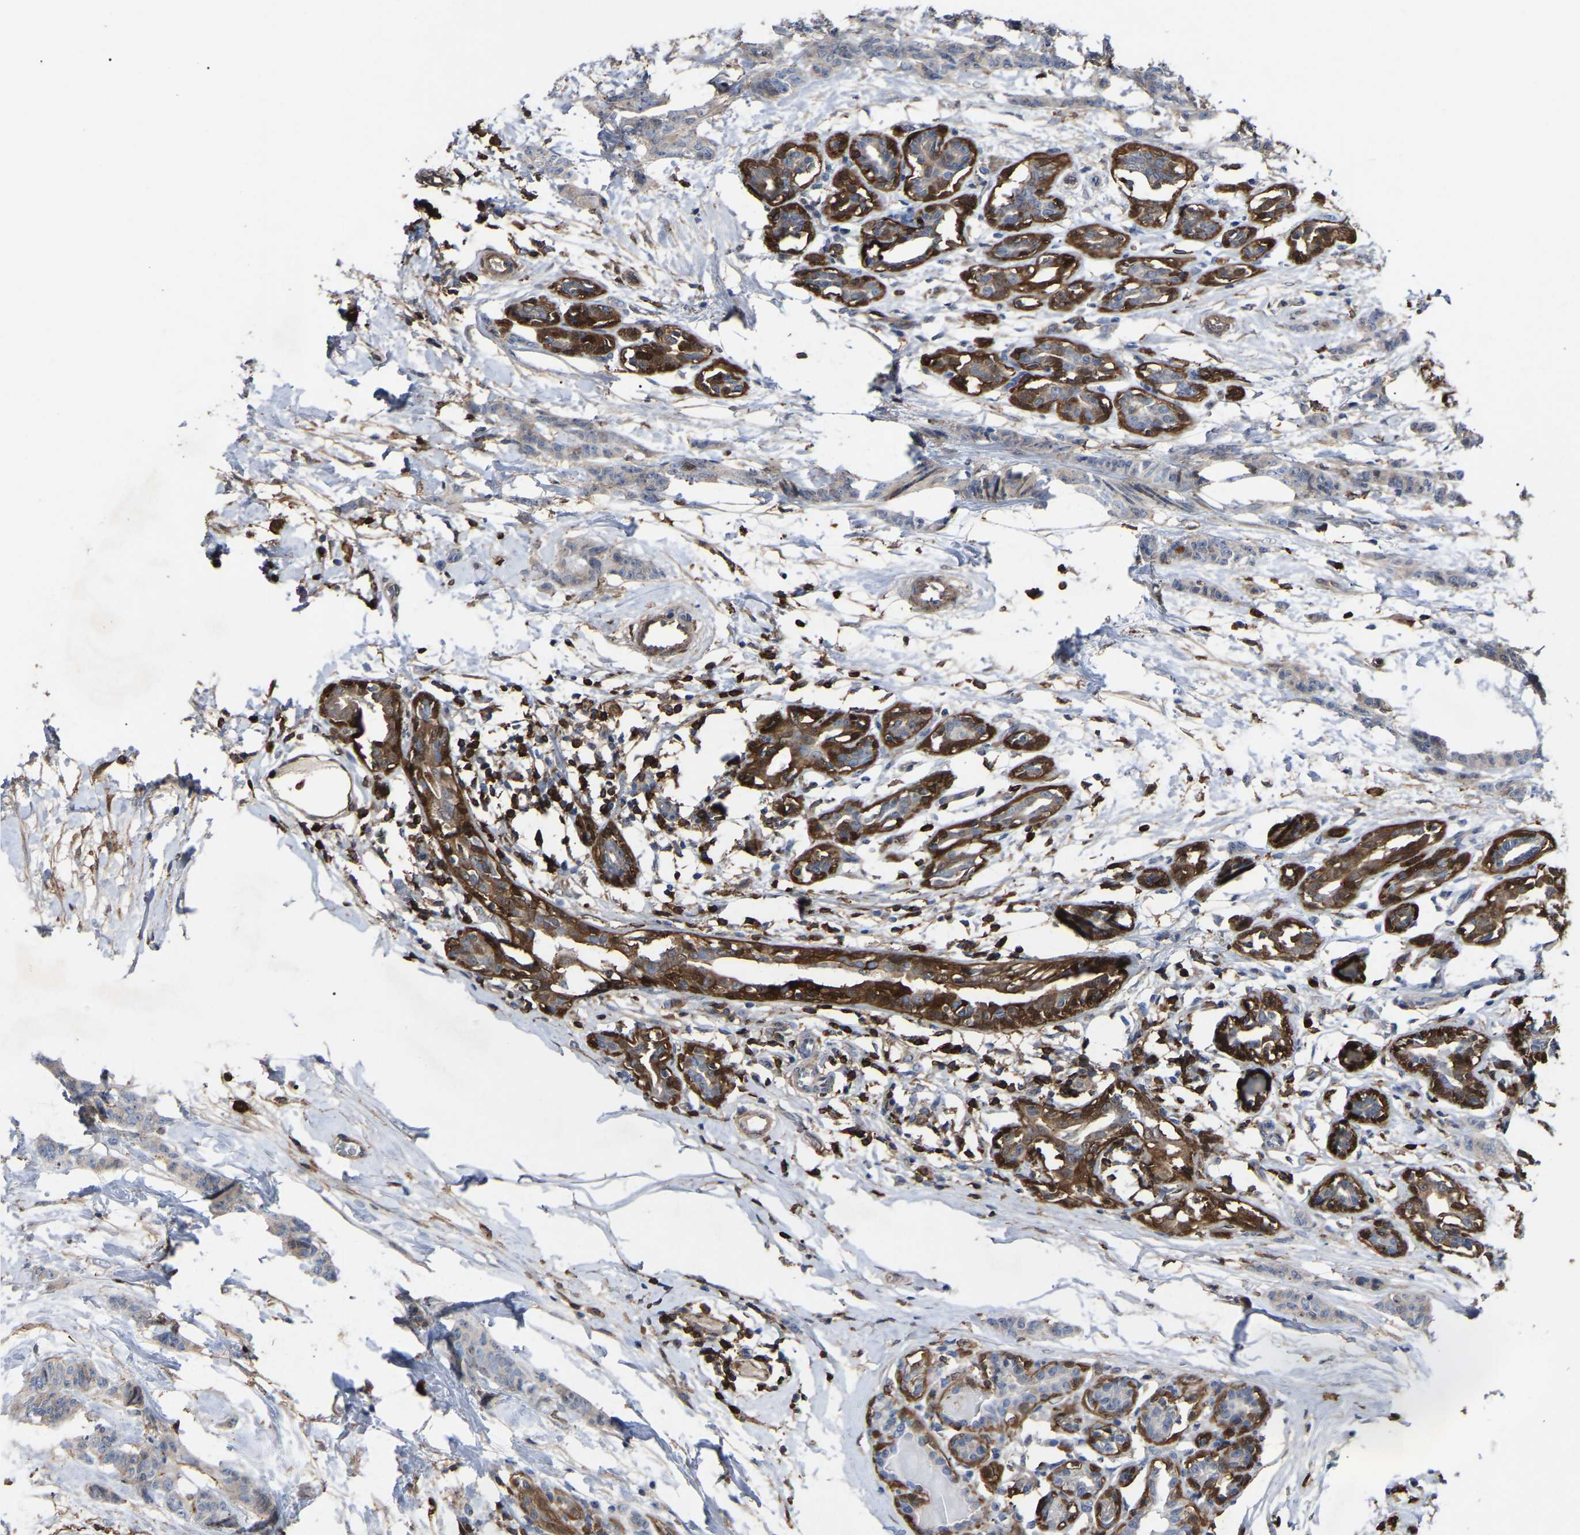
{"staining": {"intensity": "negative", "quantity": "none", "location": "none"}, "tissue": "breast cancer", "cell_type": "Tumor cells", "image_type": "cancer", "snomed": [{"axis": "morphology", "description": "Normal tissue, NOS"}, {"axis": "morphology", "description": "Duct carcinoma"}, {"axis": "topography", "description": "Breast"}], "caption": "Tumor cells are negative for protein expression in human invasive ductal carcinoma (breast).", "gene": "CIT", "patient": {"sex": "female", "age": 40}}